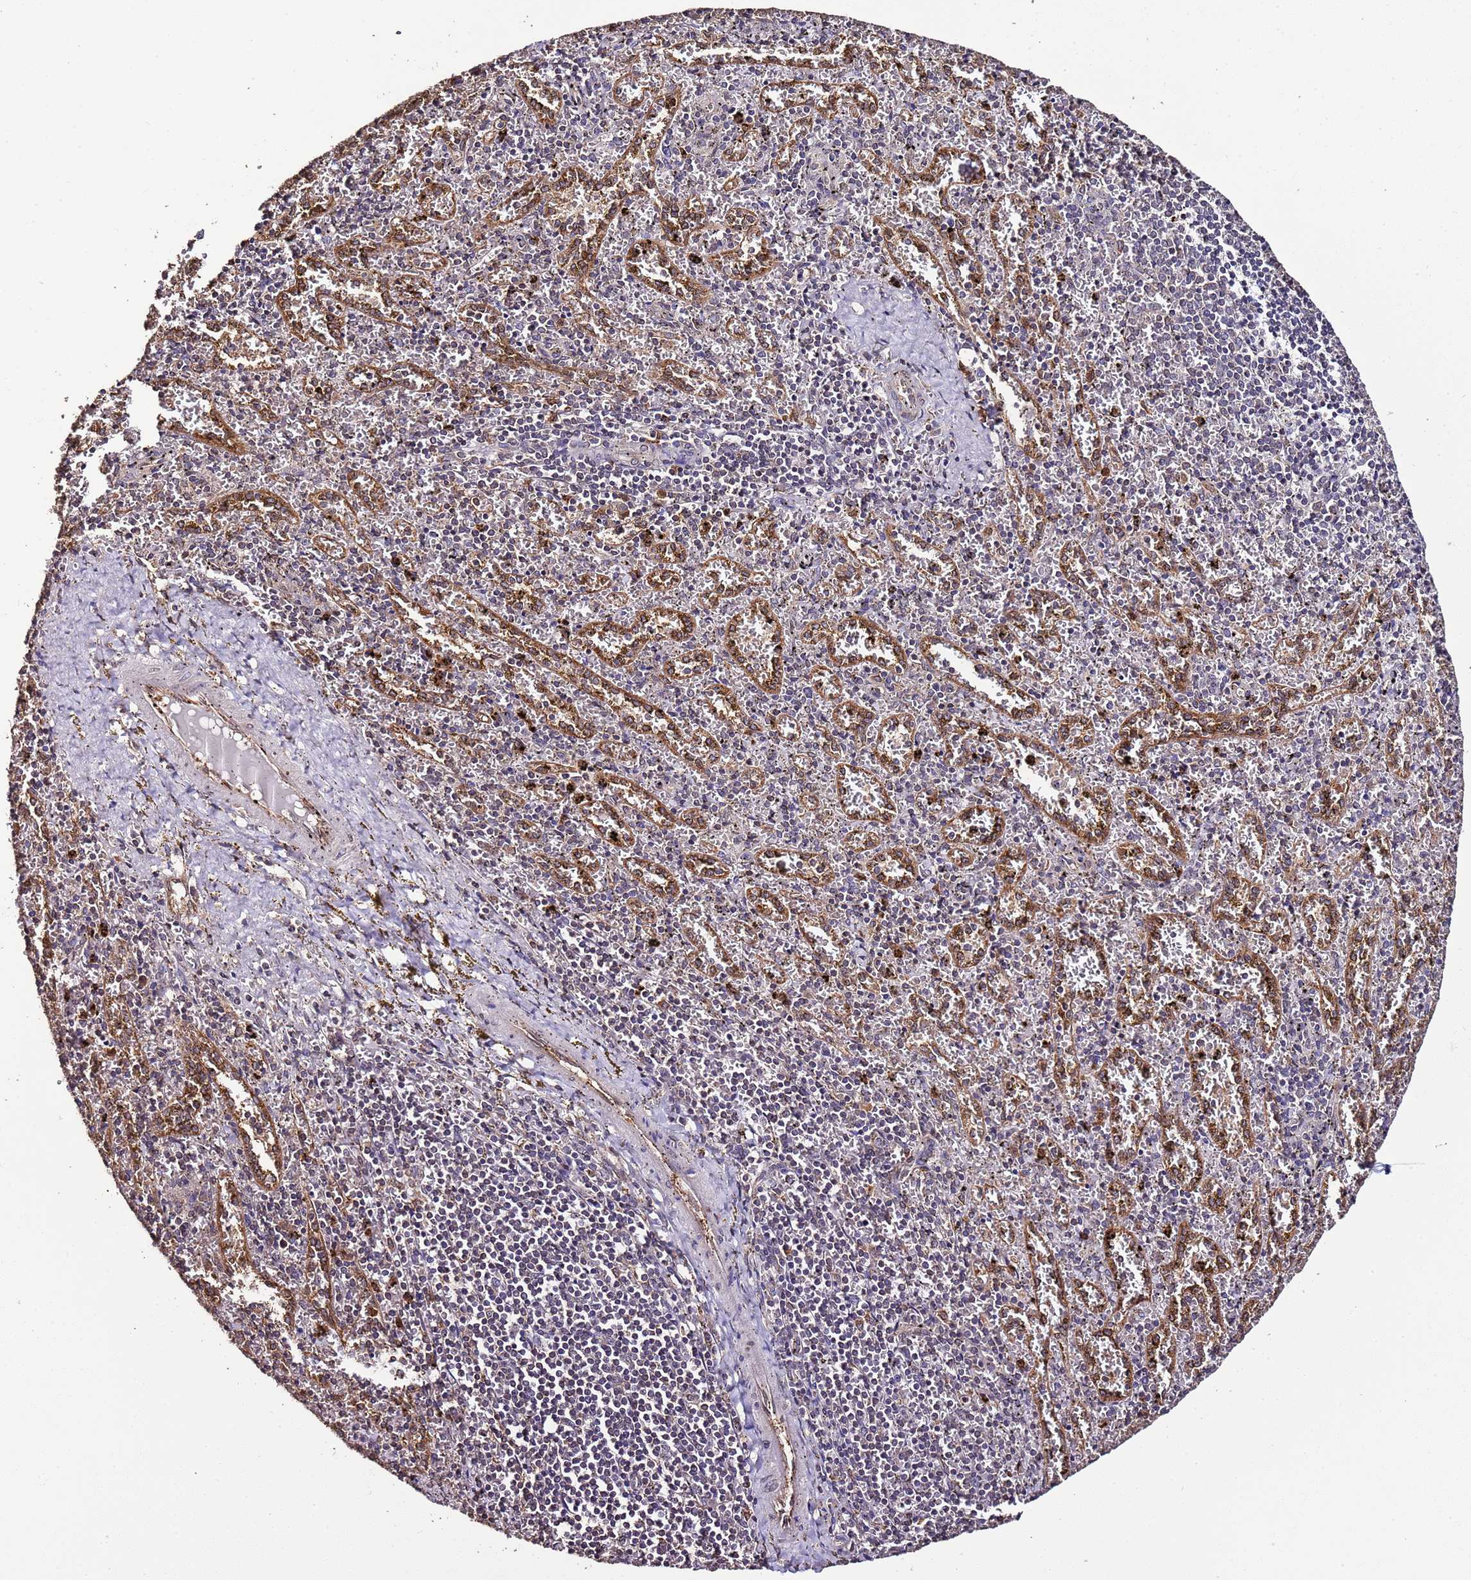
{"staining": {"intensity": "moderate", "quantity": "25%-75%", "location": "cytoplasmic/membranous,nuclear"}, "tissue": "spleen", "cell_type": "Cells in red pulp", "image_type": "normal", "snomed": [{"axis": "morphology", "description": "Normal tissue, NOS"}, {"axis": "topography", "description": "Spleen"}], "caption": "Human spleen stained with a brown dye shows moderate cytoplasmic/membranous,nuclear positive positivity in approximately 25%-75% of cells in red pulp.", "gene": "SLC41A3", "patient": {"sex": "male", "age": 11}}